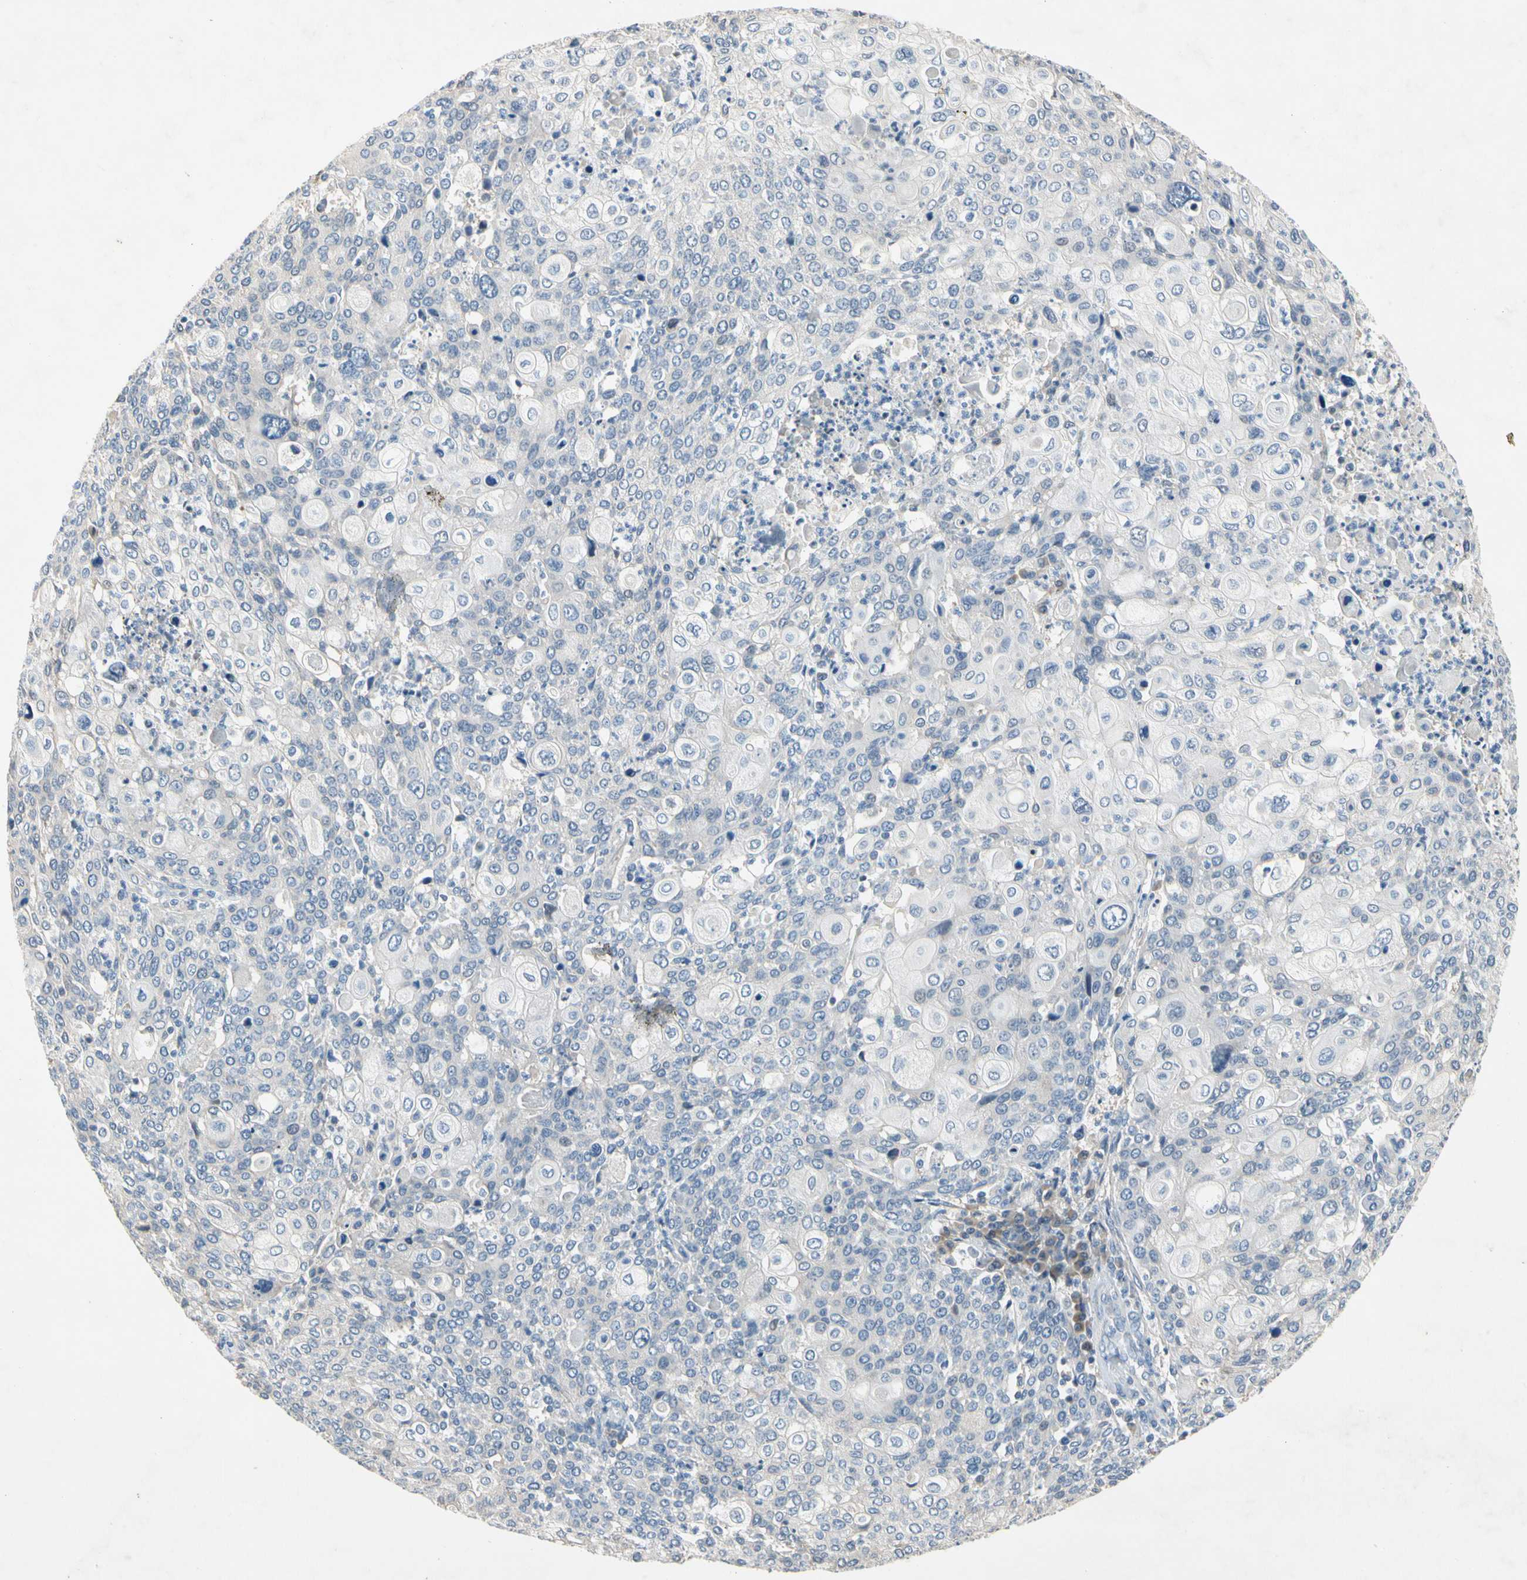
{"staining": {"intensity": "negative", "quantity": "none", "location": "none"}, "tissue": "cervical cancer", "cell_type": "Tumor cells", "image_type": "cancer", "snomed": [{"axis": "morphology", "description": "Squamous cell carcinoma, NOS"}, {"axis": "topography", "description": "Cervix"}], "caption": "Immunohistochemical staining of human squamous cell carcinoma (cervical) exhibits no significant positivity in tumor cells. Brightfield microscopy of immunohistochemistry stained with DAB (3,3'-diaminobenzidine) (brown) and hematoxylin (blue), captured at high magnification.", "gene": "GAS6", "patient": {"sex": "female", "age": 40}}